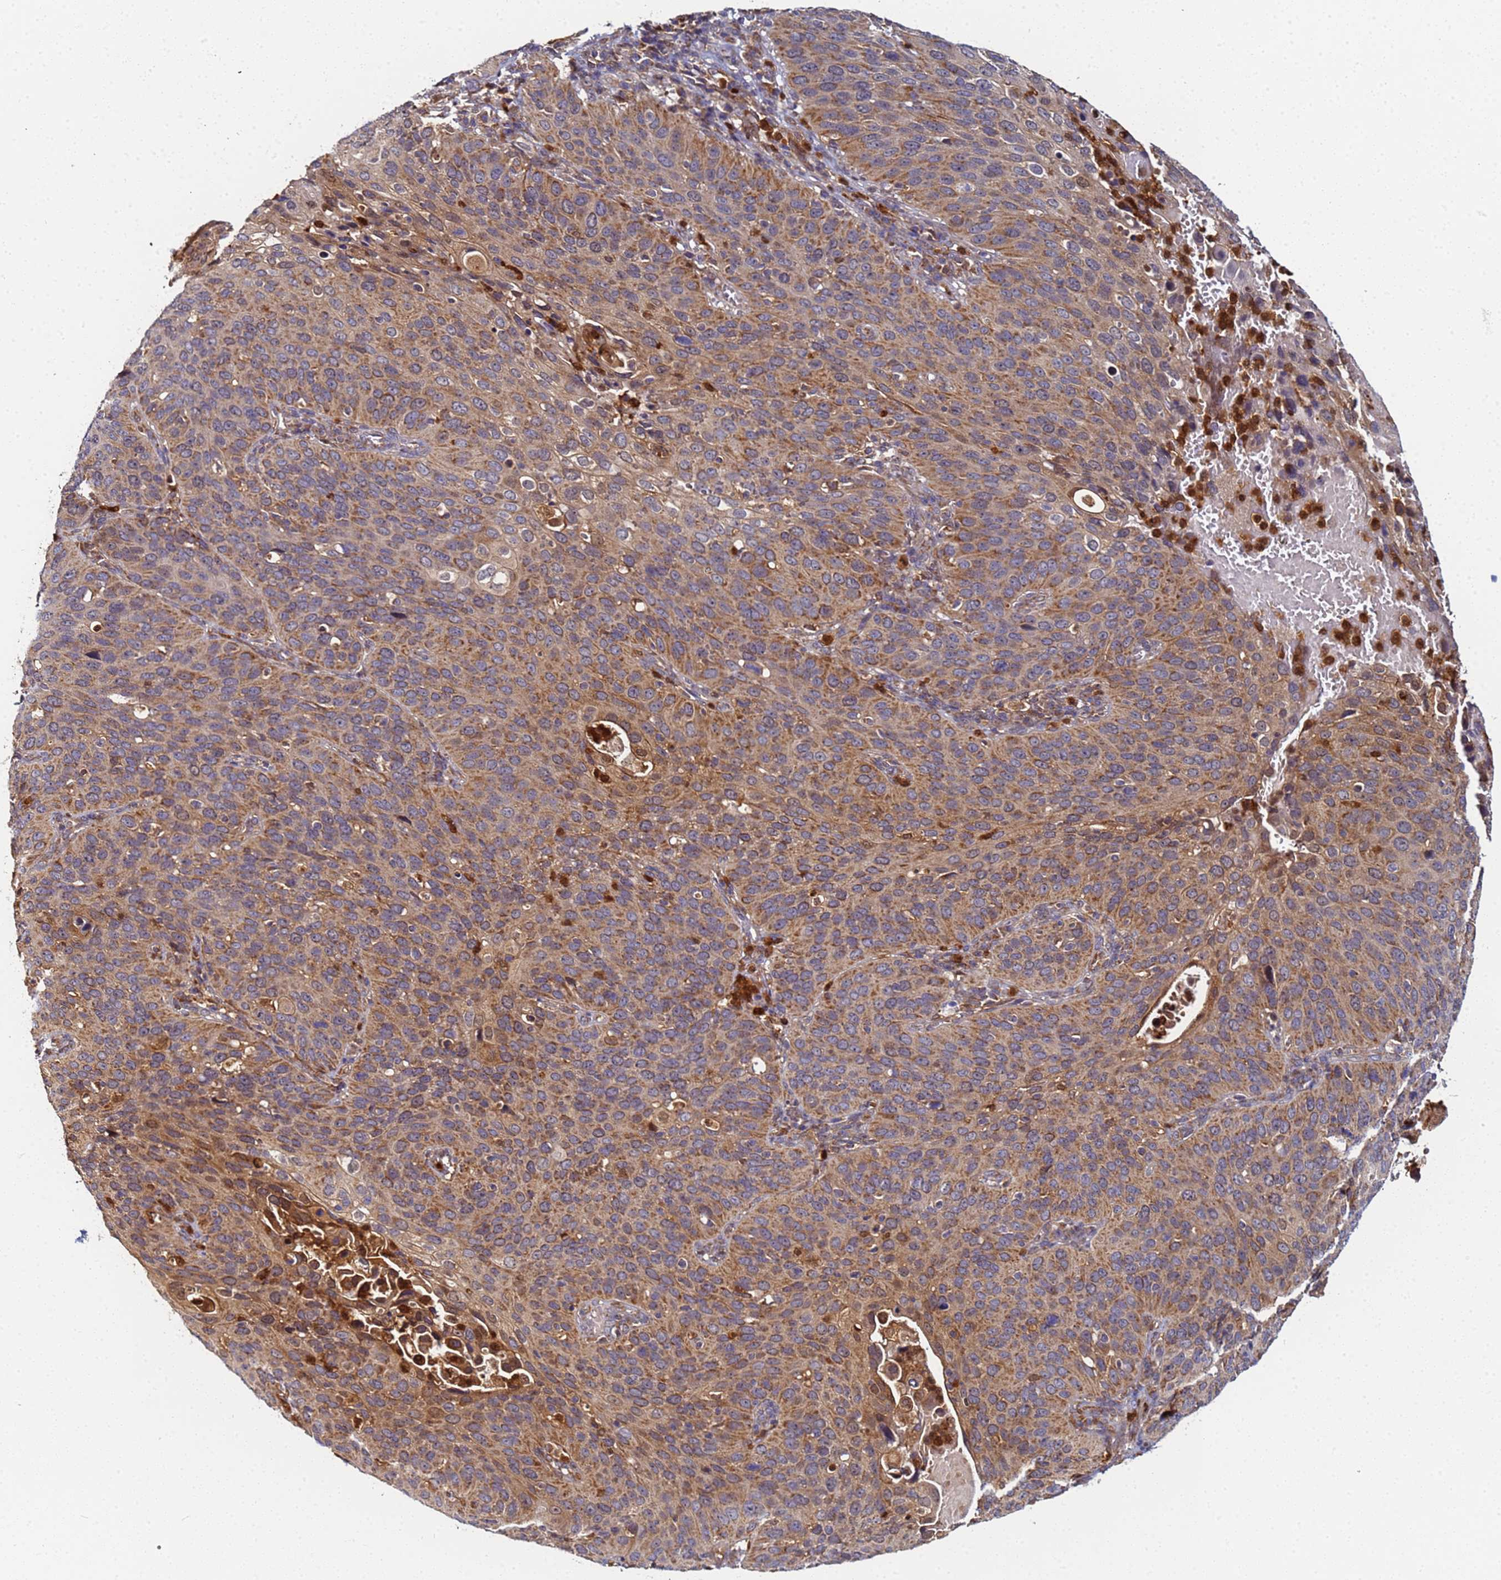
{"staining": {"intensity": "moderate", "quantity": ">75%", "location": "cytoplasmic/membranous"}, "tissue": "cervical cancer", "cell_type": "Tumor cells", "image_type": "cancer", "snomed": [{"axis": "morphology", "description": "Squamous cell carcinoma, NOS"}, {"axis": "topography", "description": "Cervix"}], "caption": "An image showing moderate cytoplasmic/membranous expression in about >75% of tumor cells in cervical cancer, as visualized by brown immunohistochemical staining.", "gene": "CCDC127", "patient": {"sex": "female", "age": 36}}